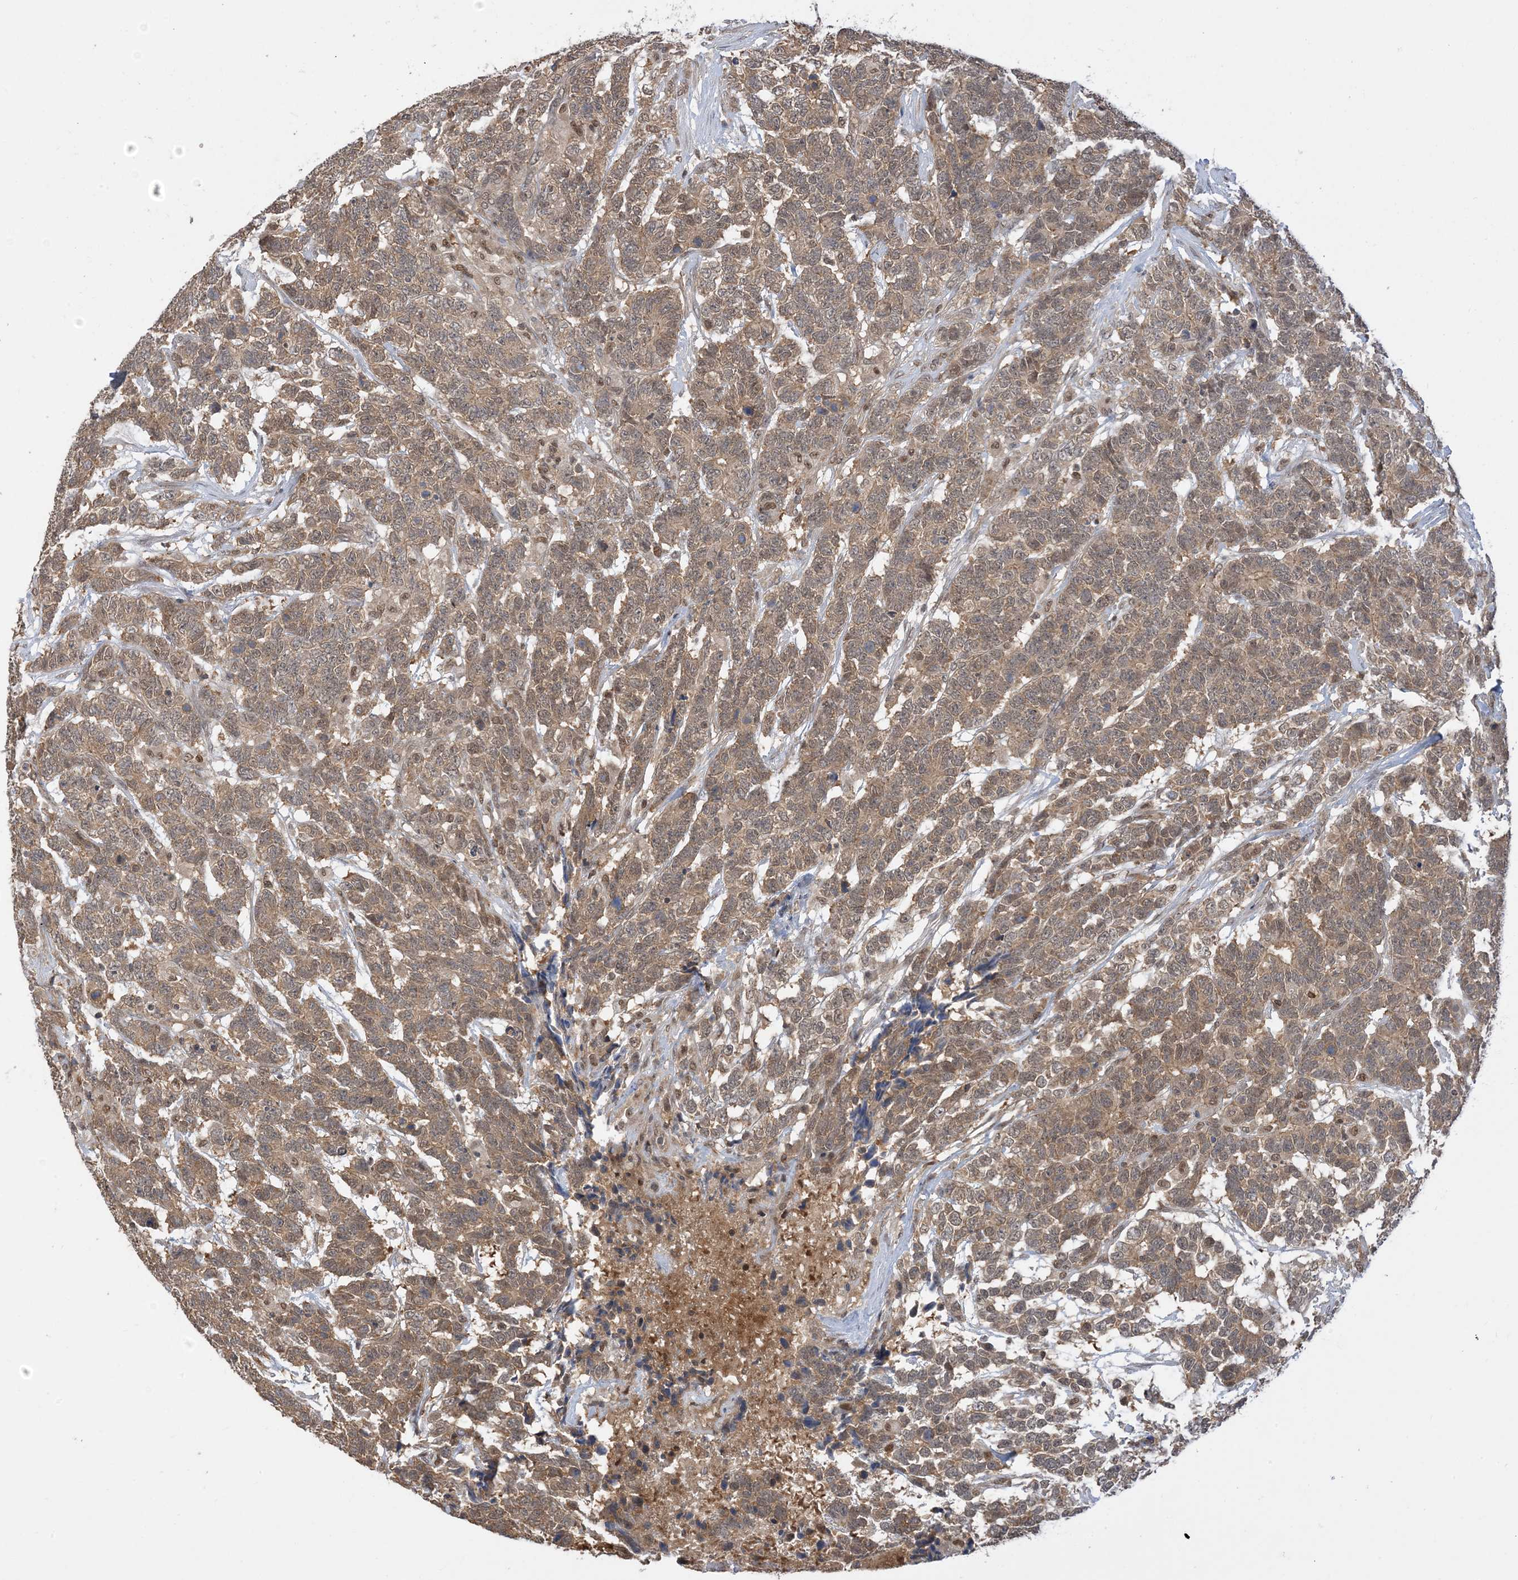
{"staining": {"intensity": "moderate", "quantity": ">75%", "location": "cytoplasmic/membranous"}, "tissue": "testis cancer", "cell_type": "Tumor cells", "image_type": "cancer", "snomed": [{"axis": "morphology", "description": "Carcinoma, Embryonal, NOS"}, {"axis": "topography", "description": "Testis"}], "caption": "Tumor cells display moderate cytoplasmic/membranous staining in approximately >75% of cells in testis cancer.", "gene": "WDR26", "patient": {"sex": "male", "age": 26}}